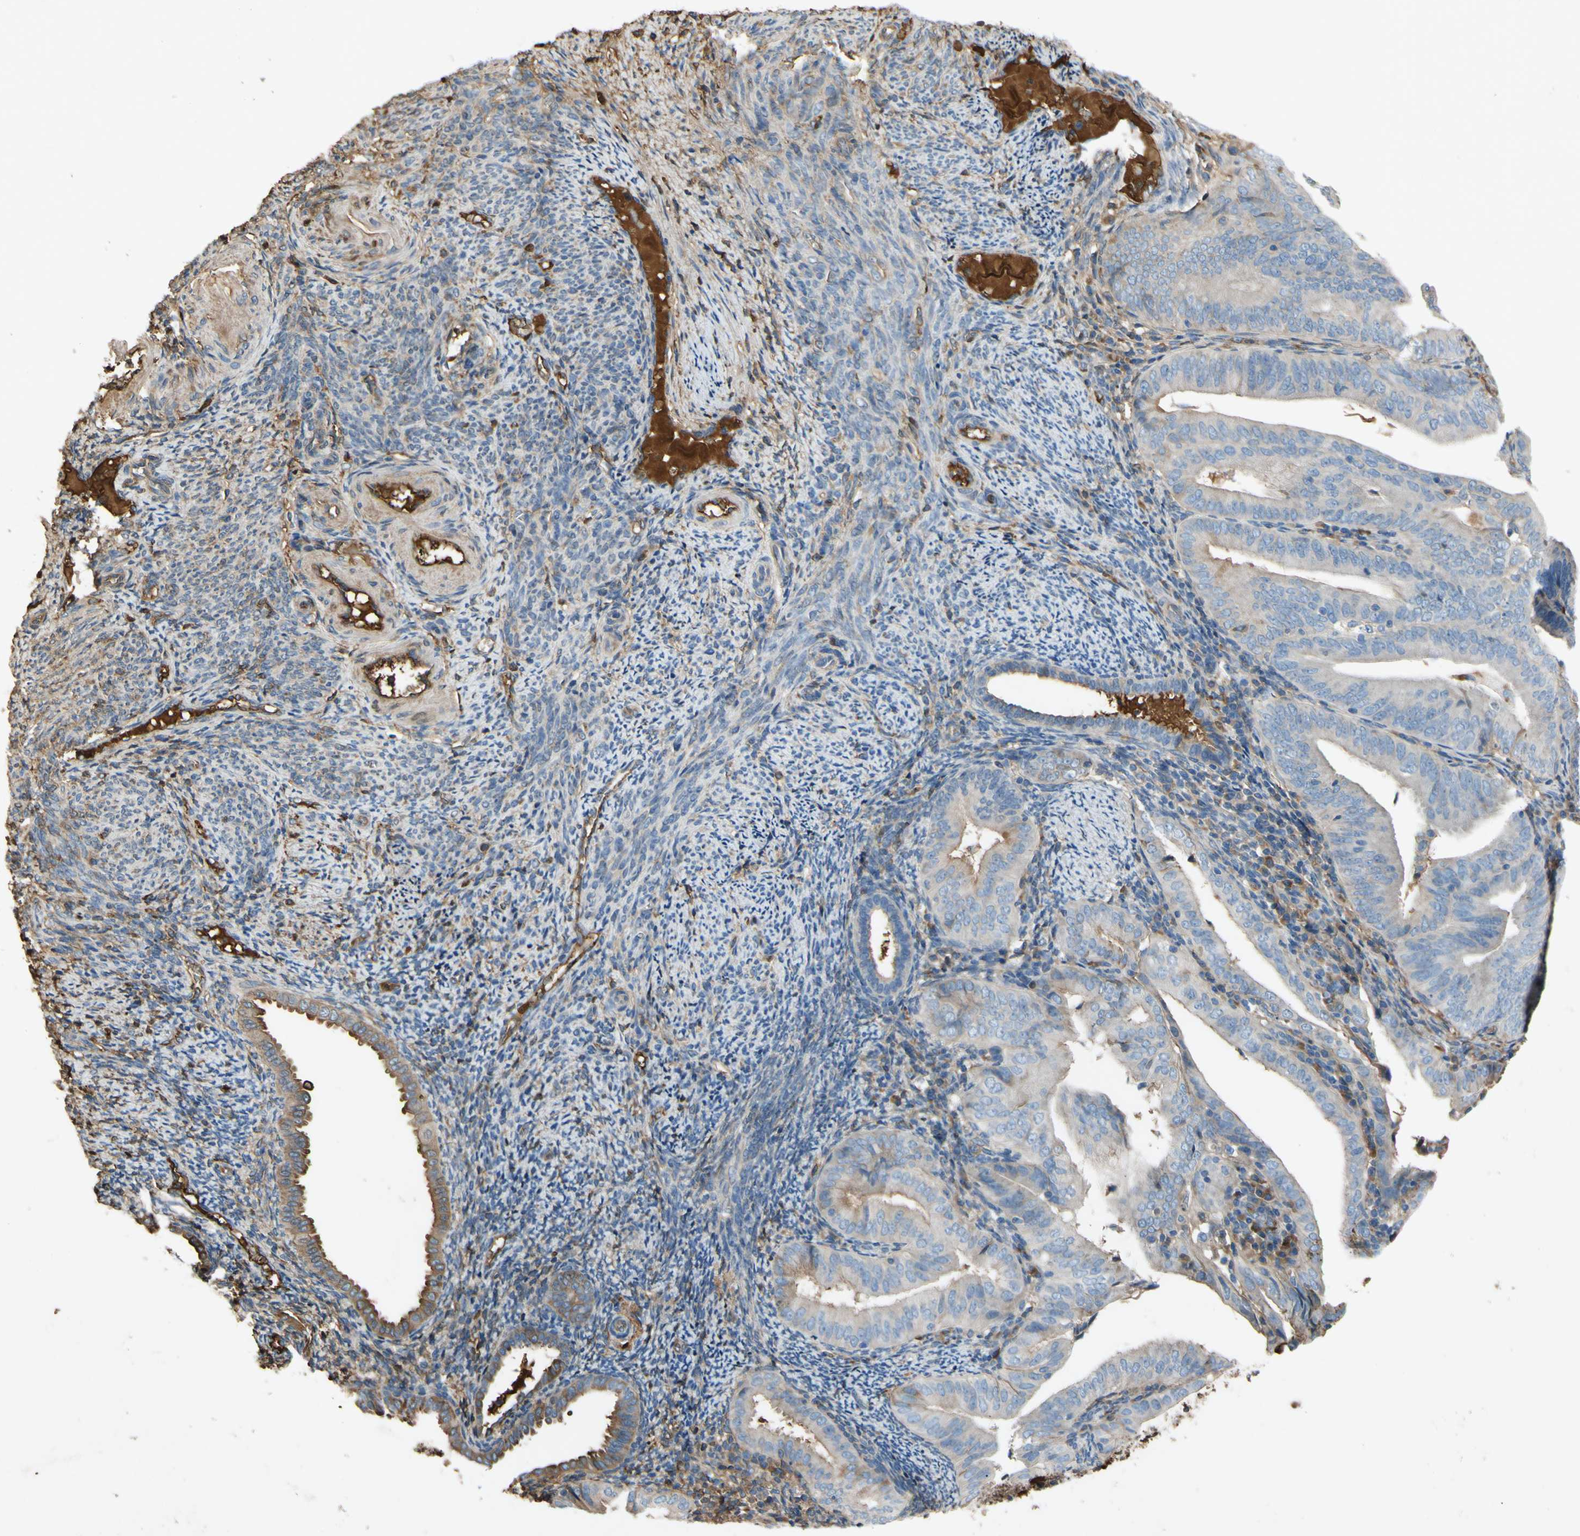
{"staining": {"intensity": "weak", "quantity": ">75%", "location": "cytoplasmic/membranous"}, "tissue": "endometrial cancer", "cell_type": "Tumor cells", "image_type": "cancer", "snomed": [{"axis": "morphology", "description": "Adenocarcinoma, NOS"}, {"axis": "topography", "description": "Endometrium"}], "caption": "Human endometrial cancer (adenocarcinoma) stained with a brown dye displays weak cytoplasmic/membranous positive positivity in approximately >75% of tumor cells.", "gene": "TIMP2", "patient": {"sex": "female", "age": 58}}